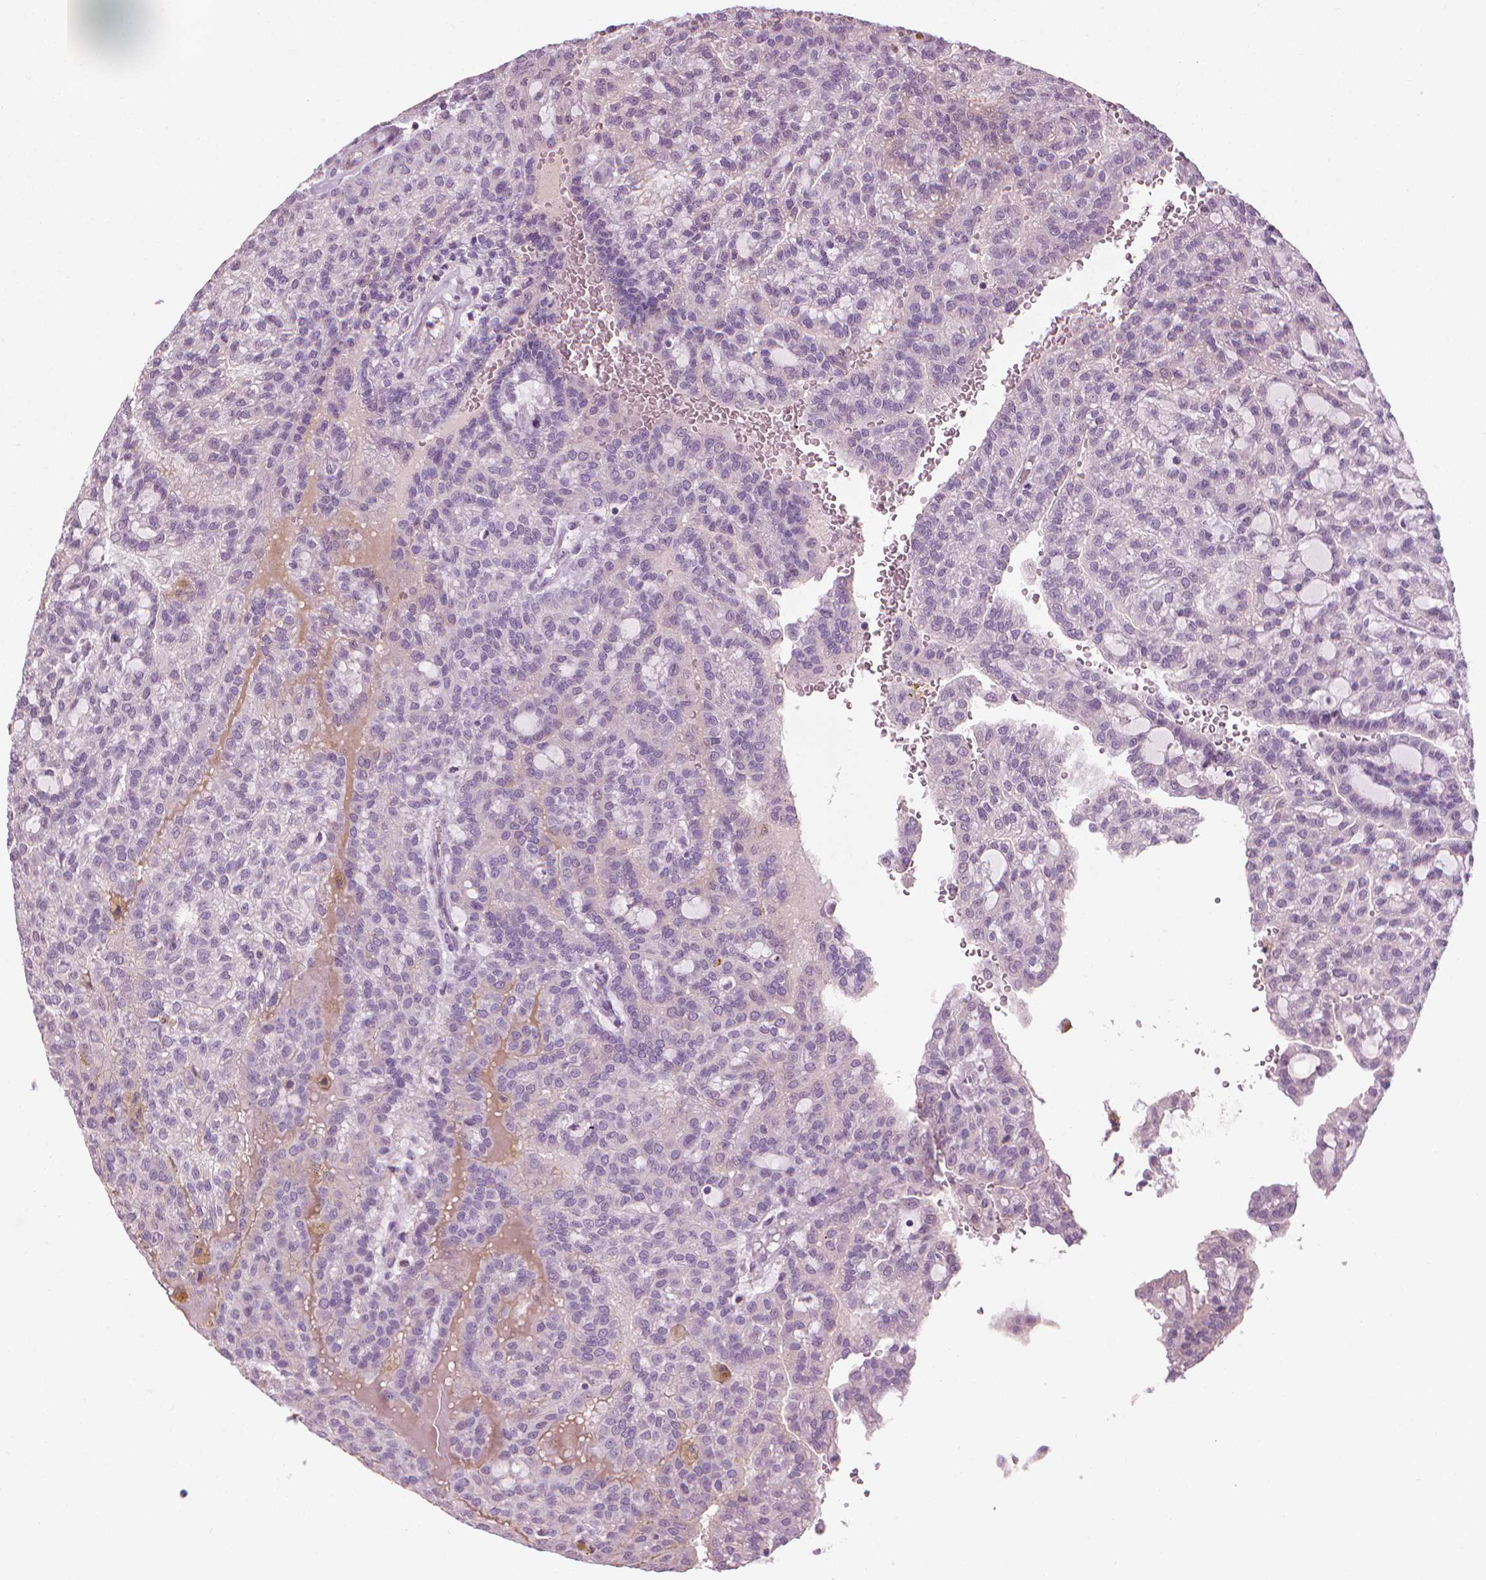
{"staining": {"intensity": "negative", "quantity": "none", "location": "none"}, "tissue": "renal cancer", "cell_type": "Tumor cells", "image_type": "cancer", "snomed": [{"axis": "morphology", "description": "Adenocarcinoma, NOS"}, {"axis": "topography", "description": "Kidney"}], "caption": "This is an immunohistochemistry (IHC) photomicrograph of human renal adenocarcinoma. There is no staining in tumor cells.", "gene": "SAXO2", "patient": {"sex": "male", "age": 63}}